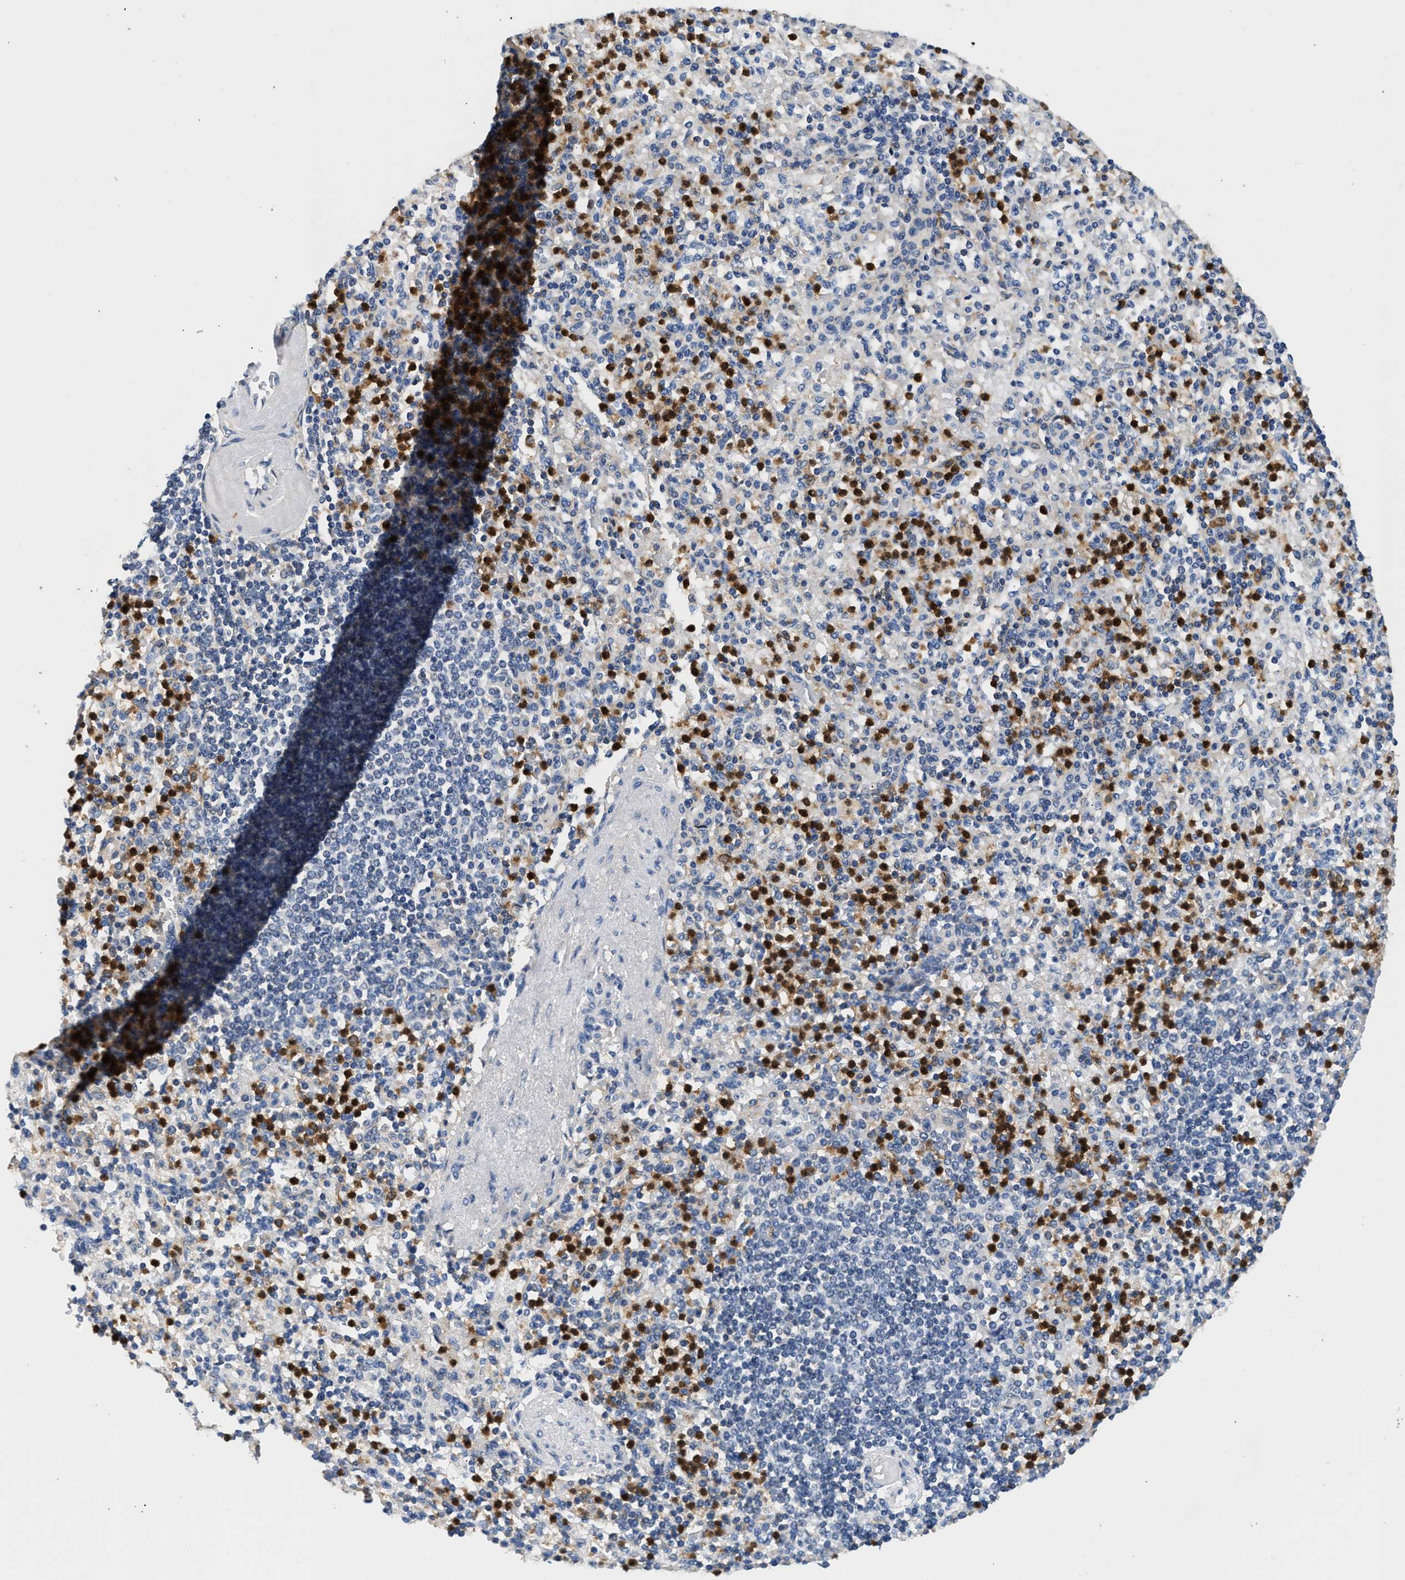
{"staining": {"intensity": "strong", "quantity": "25%-75%", "location": "cytoplasmic/membranous,nuclear"}, "tissue": "spleen", "cell_type": "Cells in red pulp", "image_type": "normal", "snomed": [{"axis": "morphology", "description": "Normal tissue, NOS"}, {"axis": "topography", "description": "Spleen"}], "caption": "Spleen stained with a brown dye displays strong cytoplasmic/membranous,nuclear positive positivity in about 25%-75% of cells in red pulp.", "gene": "RAB31", "patient": {"sex": "female", "age": 74}}